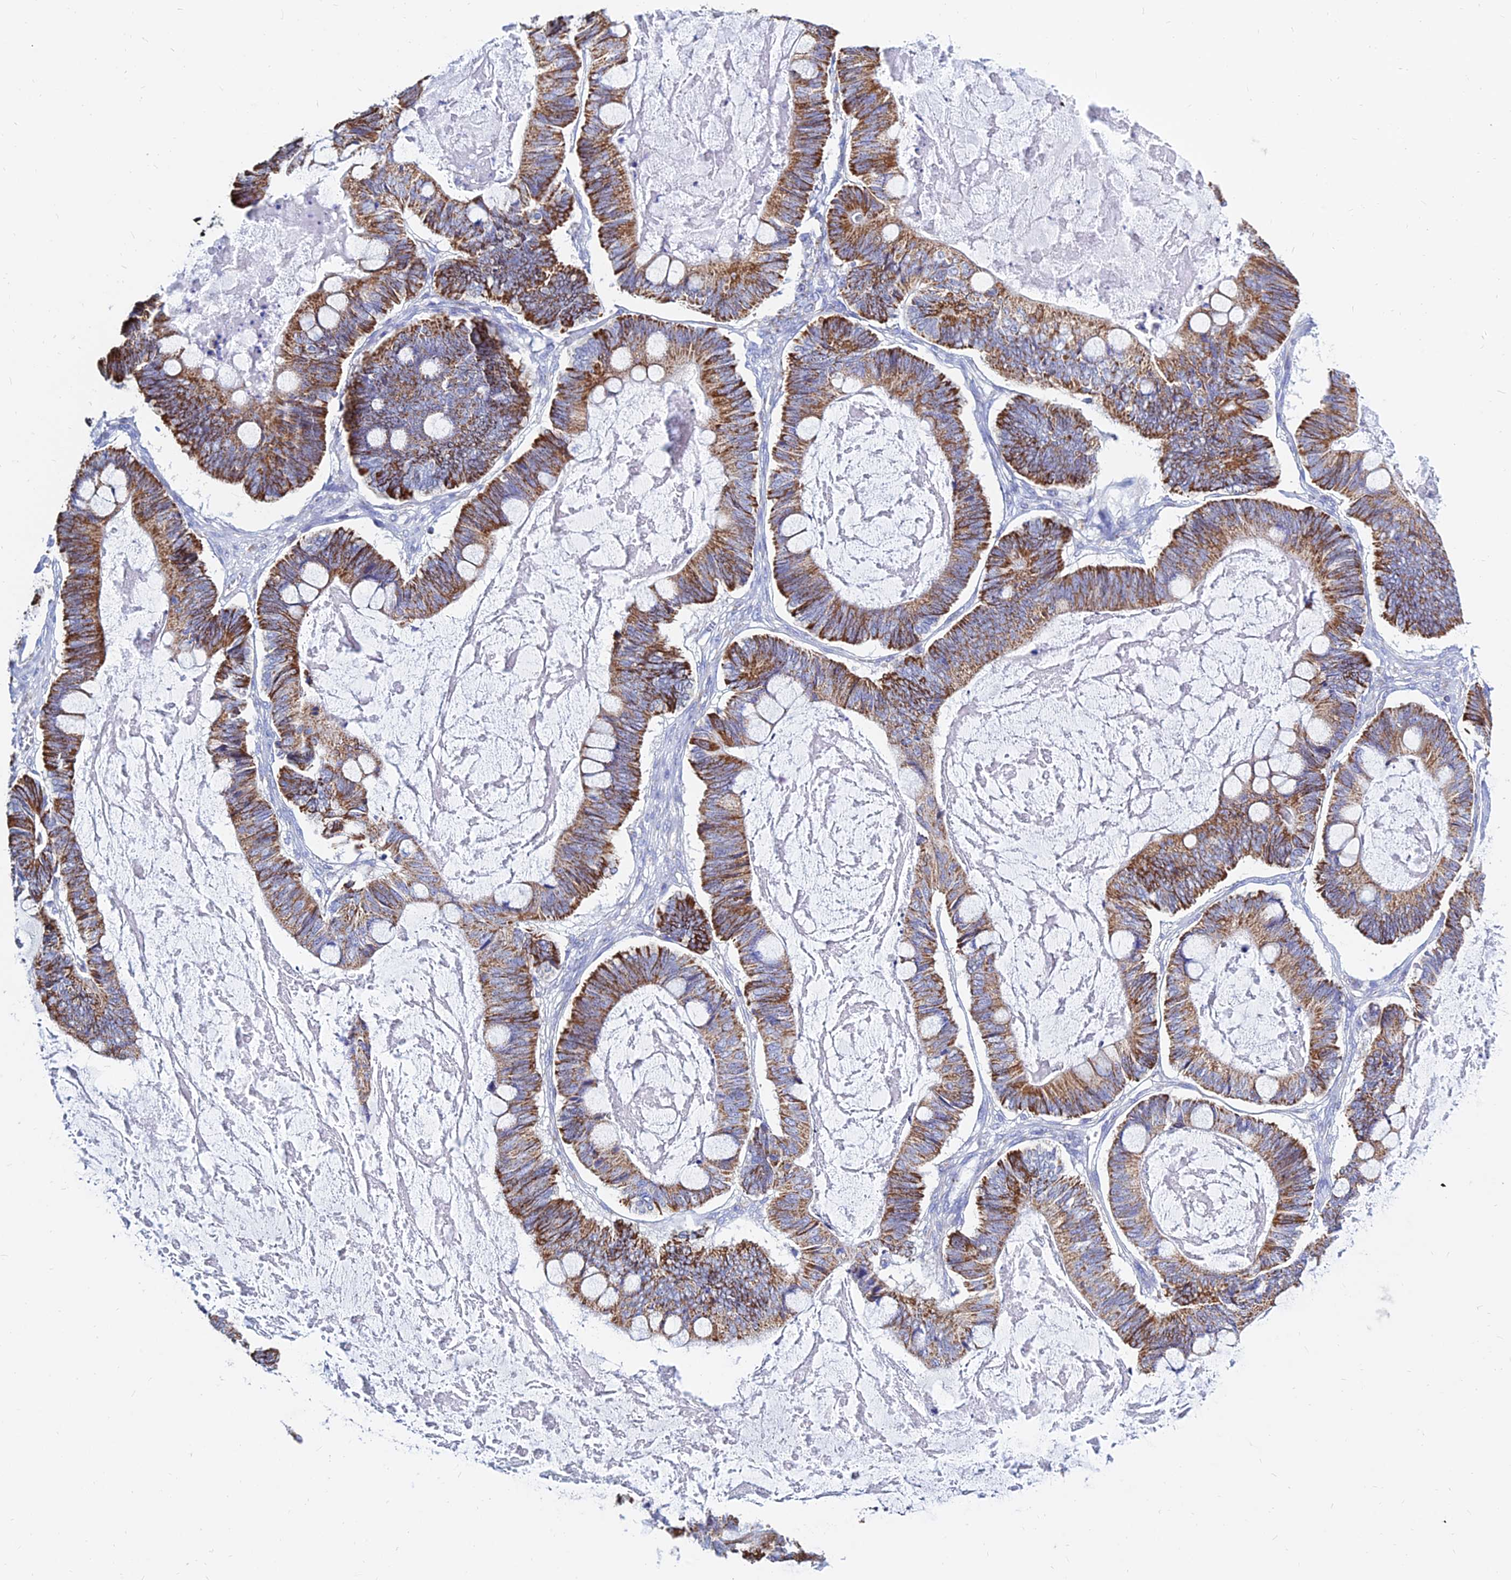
{"staining": {"intensity": "strong", "quantity": ">75%", "location": "cytoplasmic/membranous"}, "tissue": "ovarian cancer", "cell_type": "Tumor cells", "image_type": "cancer", "snomed": [{"axis": "morphology", "description": "Cystadenocarcinoma, mucinous, NOS"}, {"axis": "topography", "description": "Ovary"}], "caption": "Mucinous cystadenocarcinoma (ovarian) stained with IHC shows strong cytoplasmic/membranous expression in about >75% of tumor cells.", "gene": "MGST1", "patient": {"sex": "female", "age": 61}}